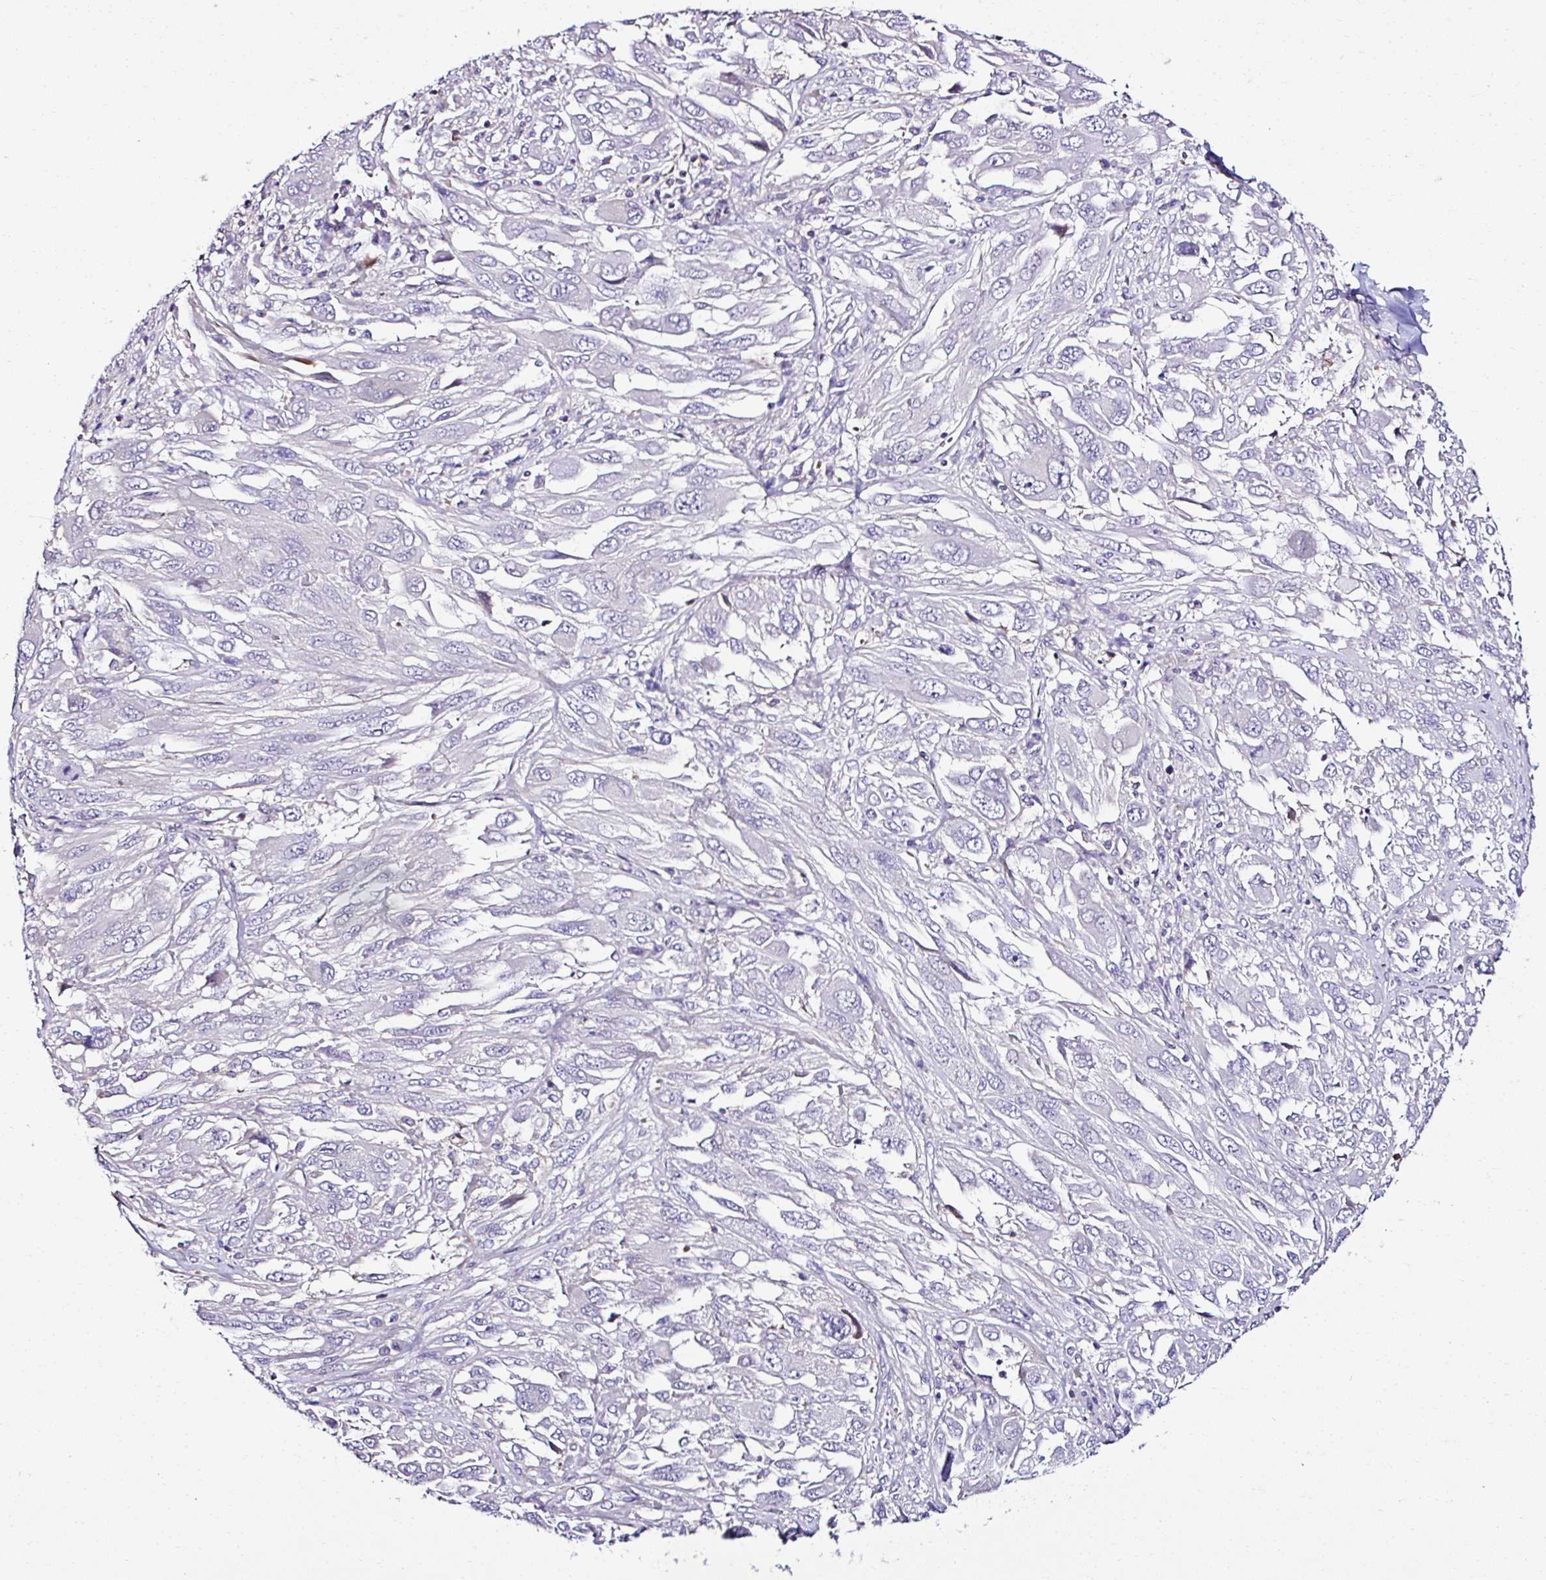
{"staining": {"intensity": "negative", "quantity": "none", "location": "none"}, "tissue": "melanoma", "cell_type": "Tumor cells", "image_type": "cancer", "snomed": [{"axis": "morphology", "description": "Malignant melanoma, NOS"}, {"axis": "topography", "description": "Skin"}], "caption": "Histopathology image shows no protein positivity in tumor cells of melanoma tissue.", "gene": "CCDC85C", "patient": {"sex": "female", "age": 91}}